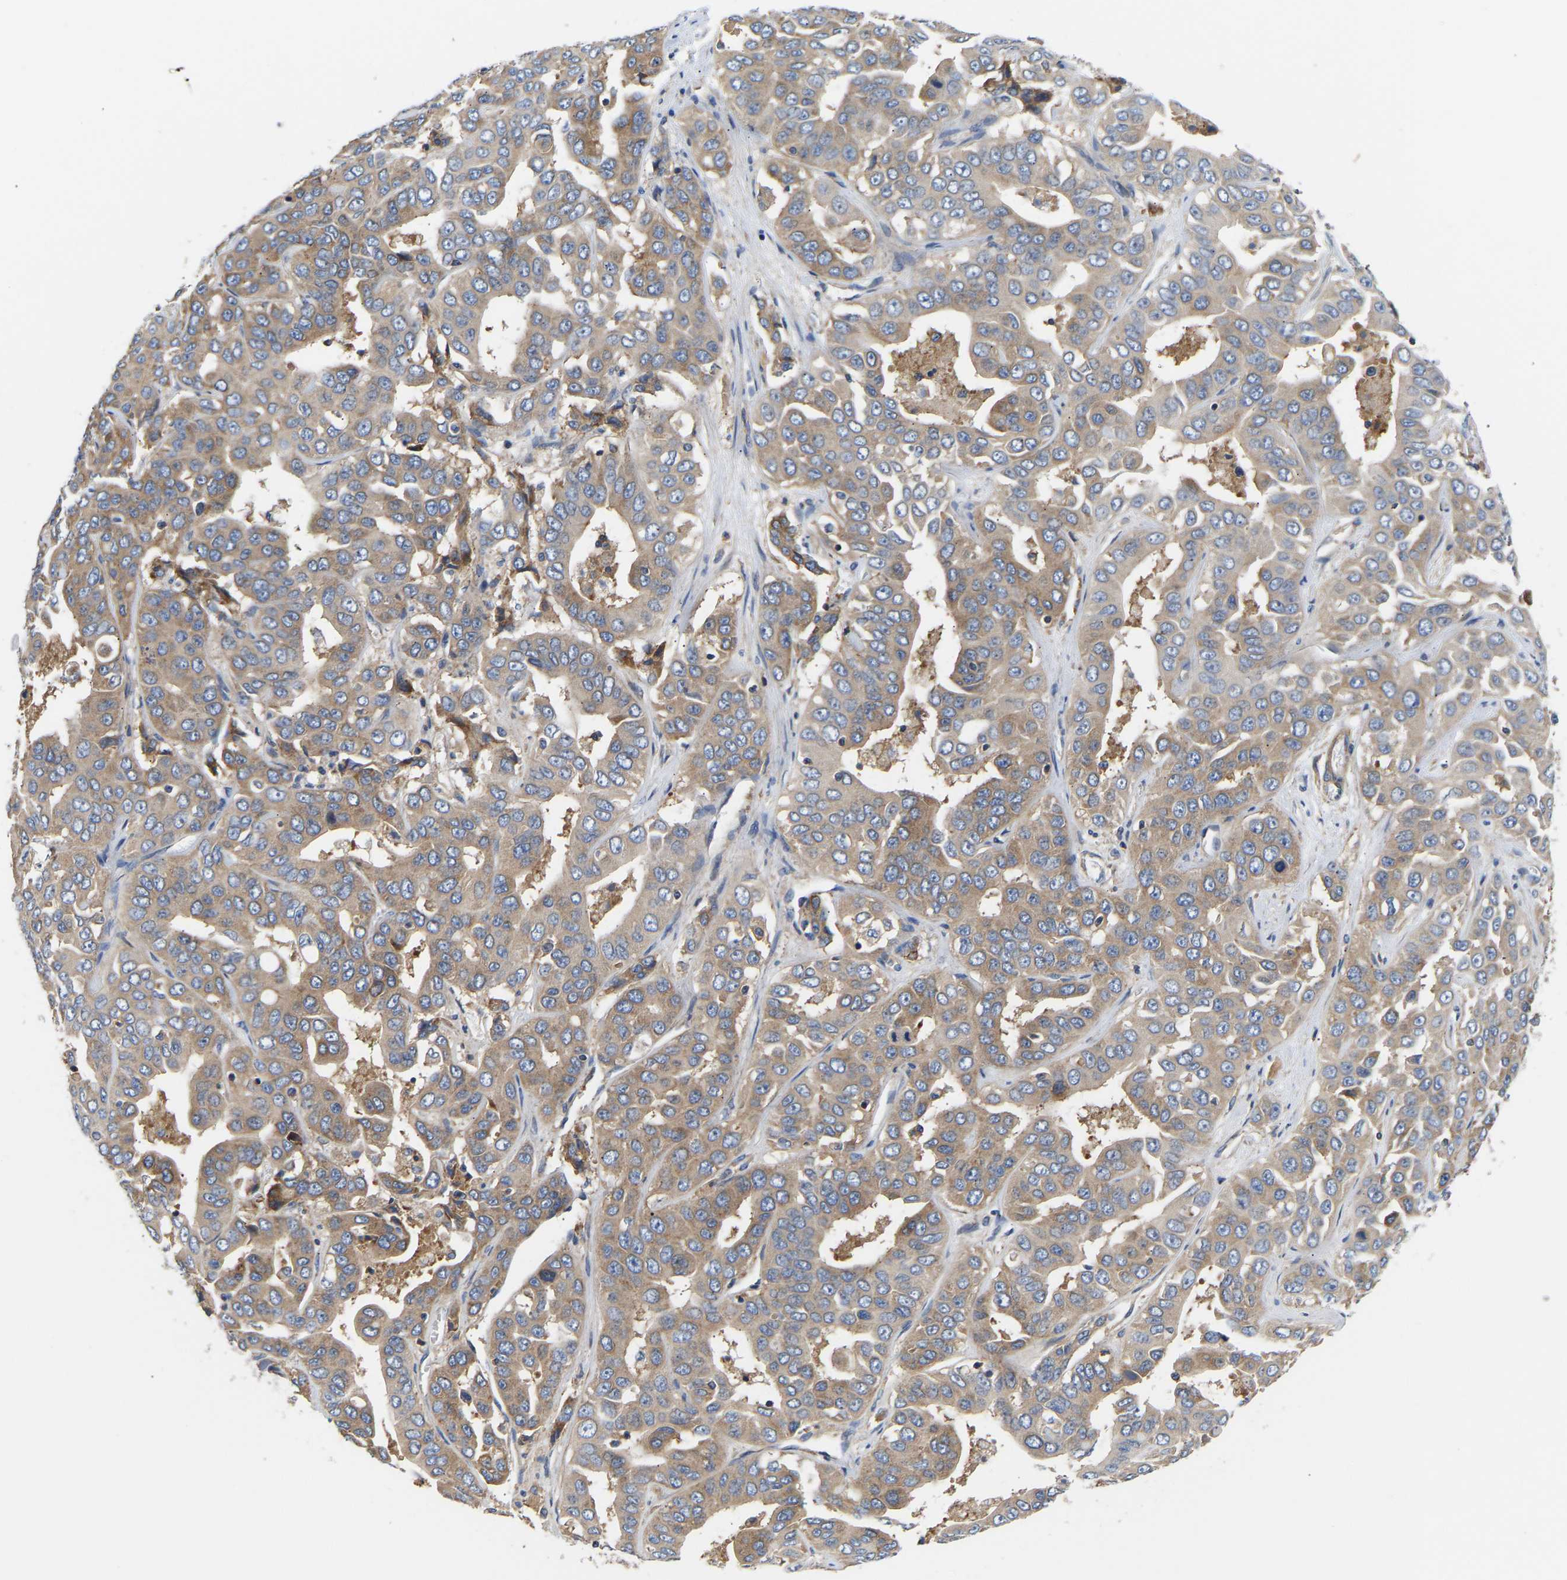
{"staining": {"intensity": "weak", "quantity": ">75%", "location": "cytoplasmic/membranous"}, "tissue": "liver cancer", "cell_type": "Tumor cells", "image_type": "cancer", "snomed": [{"axis": "morphology", "description": "Cholangiocarcinoma"}, {"axis": "topography", "description": "Liver"}], "caption": "The micrograph exhibits immunohistochemical staining of cholangiocarcinoma (liver). There is weak cytoplasmic/membranous staining is identified in about >75% of tumor cells.", "gene": "AIMP2", "patient": {"sex": "female", "age": 52}}